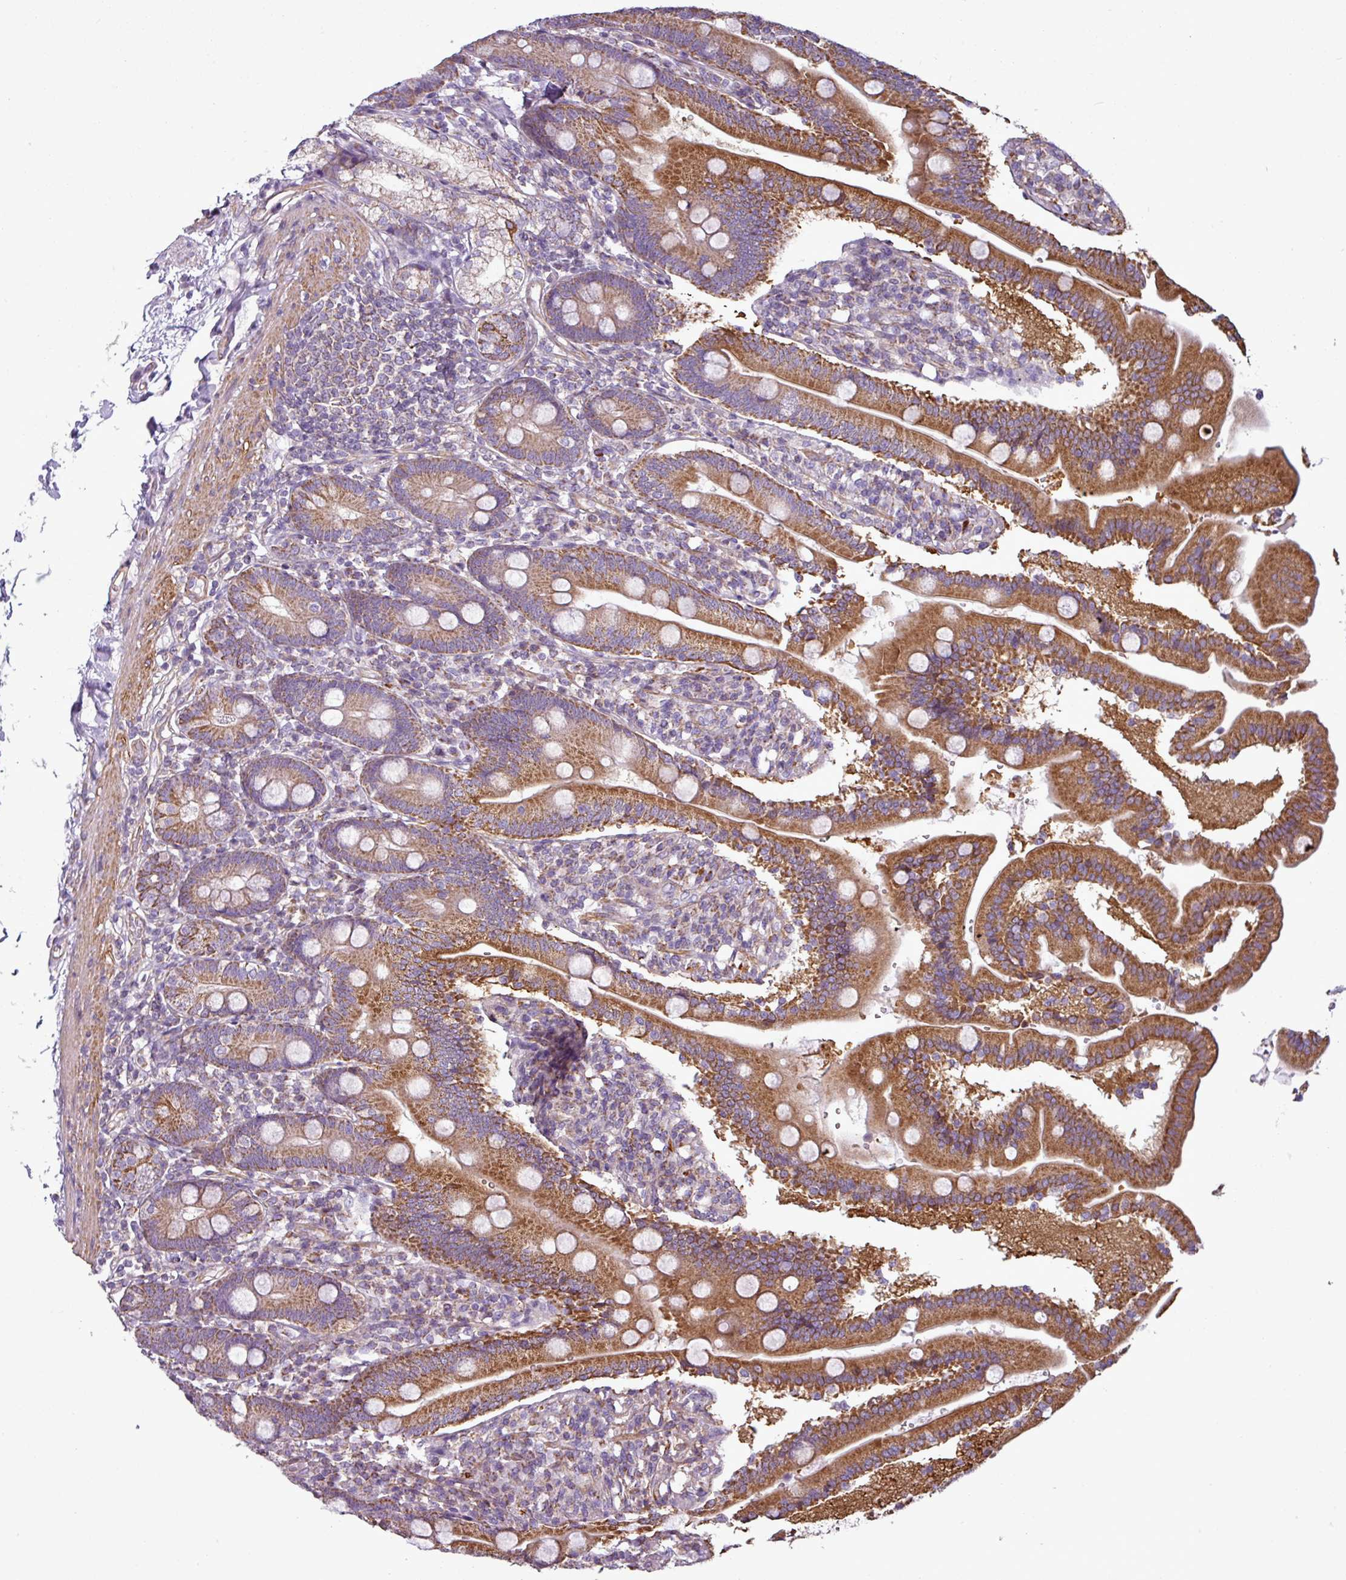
{"staining": {"intensity": "strong", "quantity": "25%-75%", "location": "cytoplasmic/membranous"}, "tissue": "duodenum", "cell_type": "Glandular cells", "image_type": "normal", "snomed": [{"axis": "morphology", "description": "Normal tissue, NOS"}, {"axis": "topography", "description": "Duodenum"}], "caption": "This histopathology image reveals unremarkable duodenum stained with immunohistochemistry (IHC) to label a protein in brown. The cytoplasmic/membranous of glandular cells show strong positivity for the protein. Nuclei are counter-stained blue.", "gene": "BTN2A2", "patient": {"sex": "female", "age": 67}}